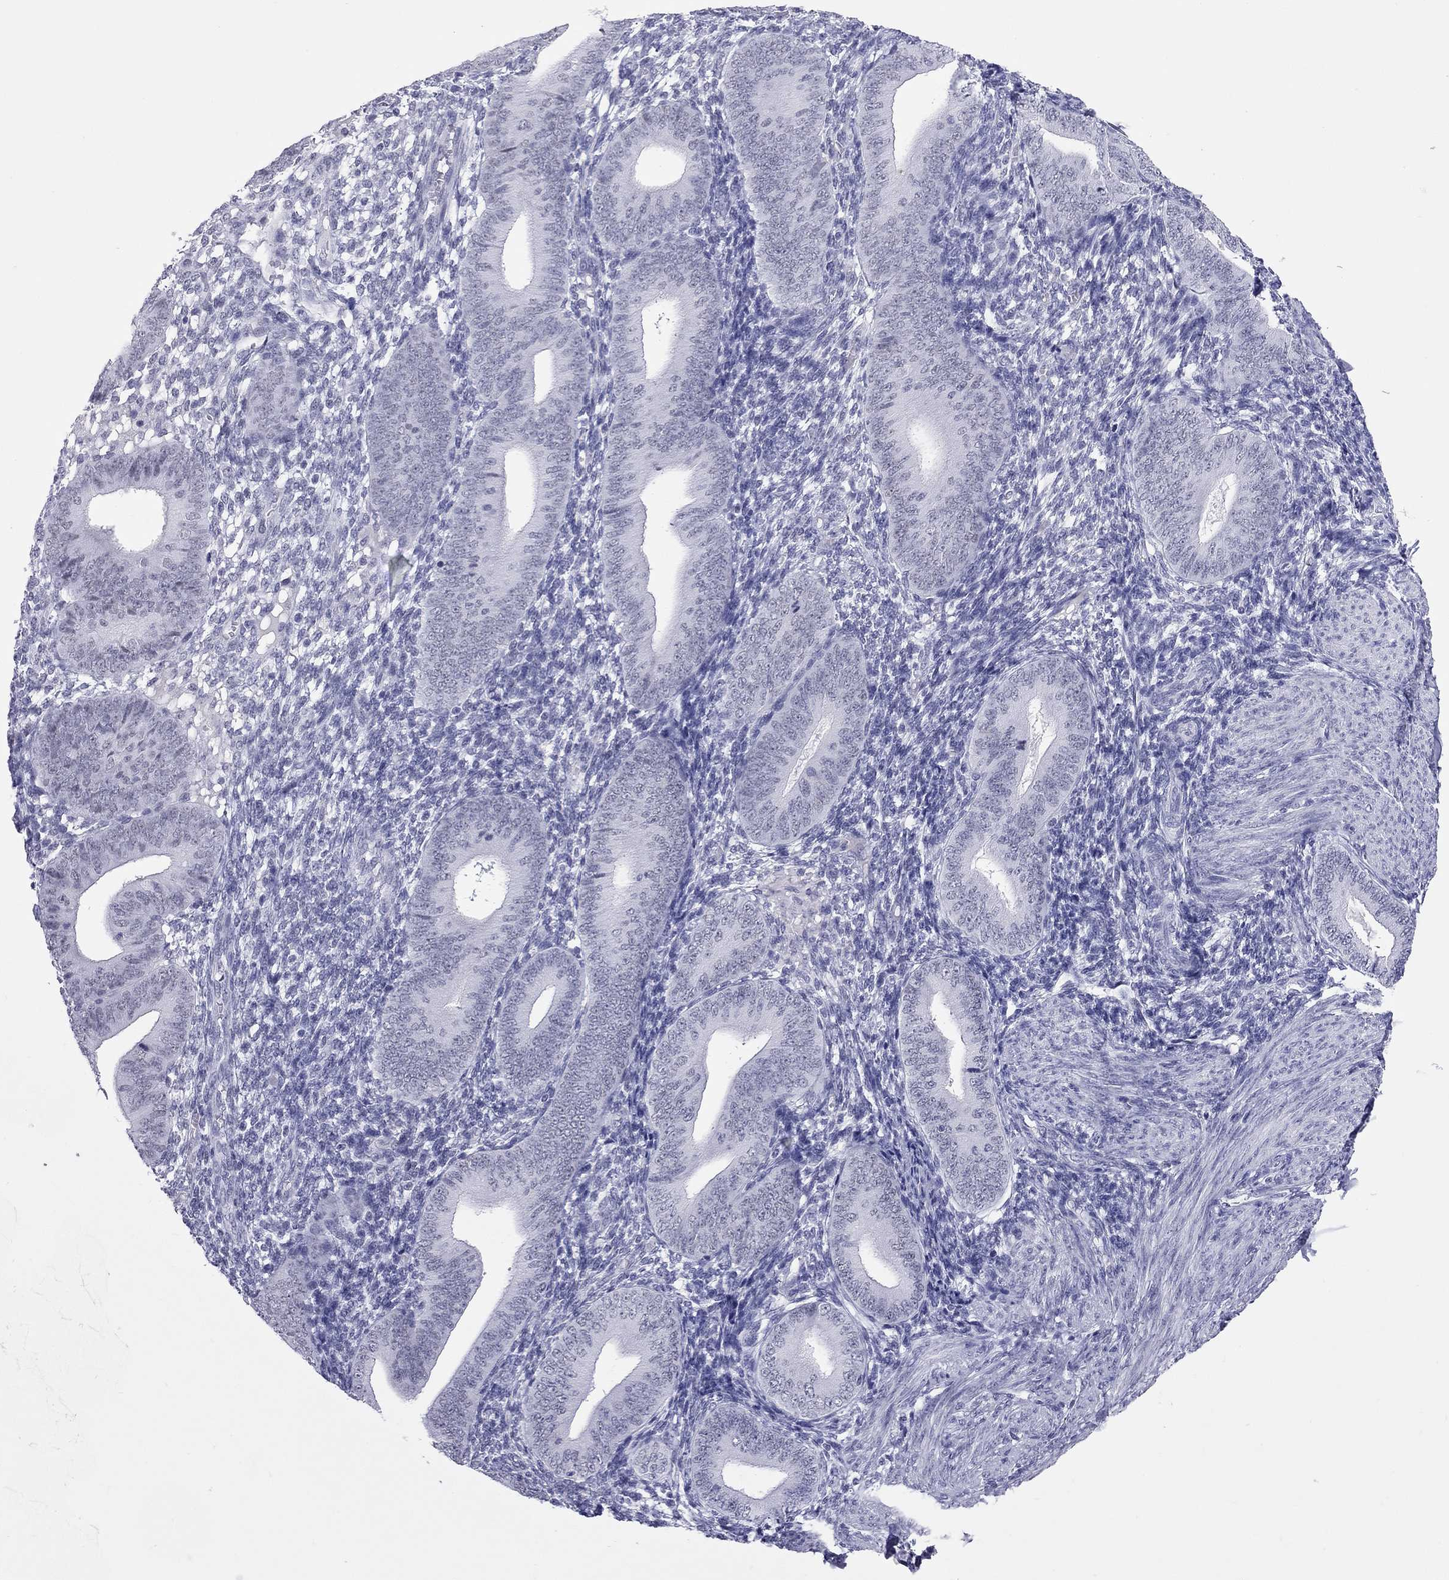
{"staining": {"intensity": "negative", "quantity": "none", "location": "none"}, "tissue": "endometrium", "cell_type": "Cells in endometrial stroma", "image_type": "normal", "snomed": [{"axis": "morphology", "description": "Normal tissue, NOS"}, {"axis": "topography", "description": "Endometrium"}], "caption": "Image shows no protein positivity in cells in endometrial stroma of unremarkable endometrium.", "gene": "JHY", "patient": {"sex": "female", "age": 39}}